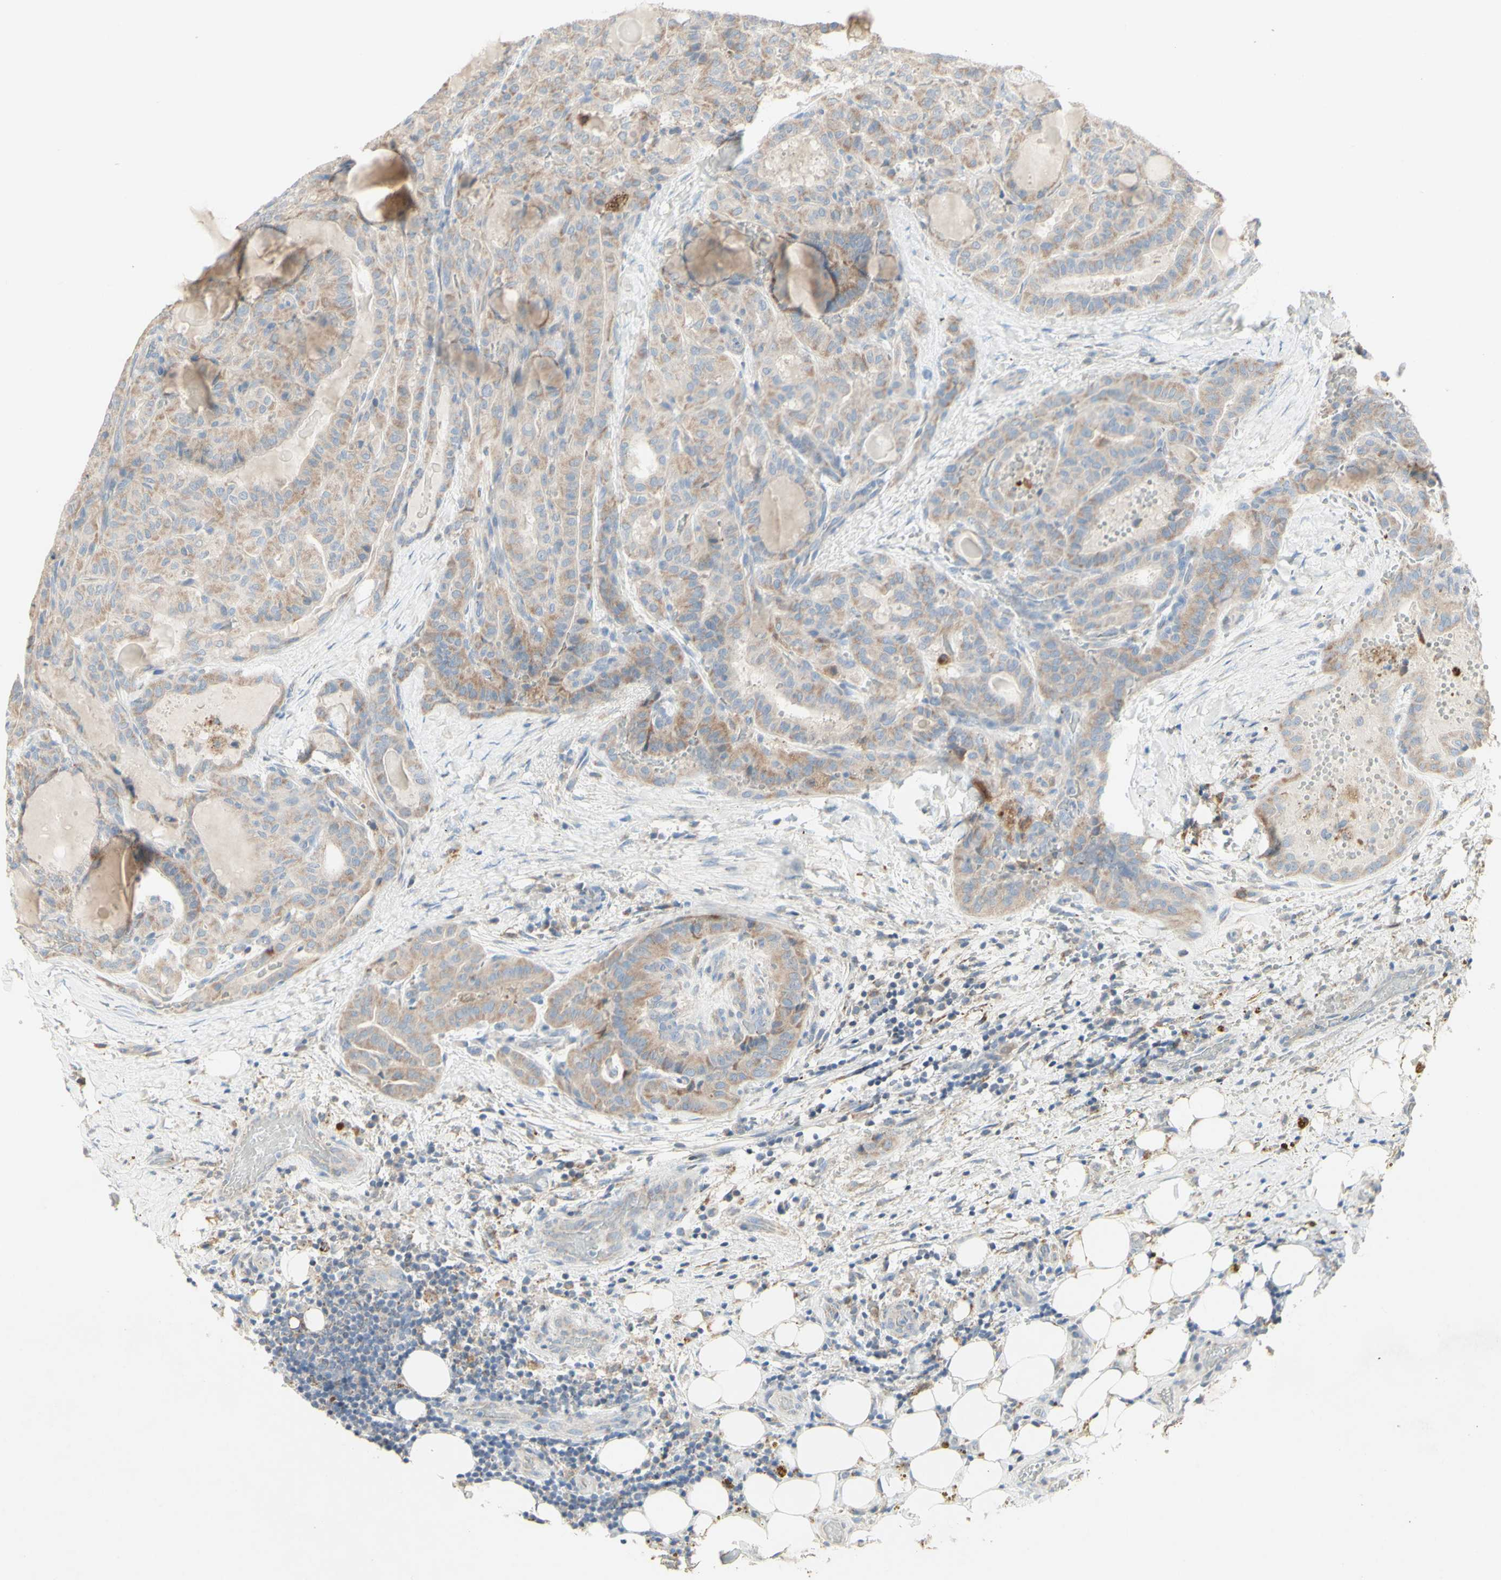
{"staining": {"intensity": "weak", "quantity": "25%-75%", "location": "cytoplasmic/membranous"}, "tissue": "thyroid cancer", "cell_type": "Tumor cells", "image_type": "cancer", "snomed": [{"axis": "morphology", "description": "Papillary adenocarcinoma, NOS"}, {"axis": "topography", "description": "Thyroid gland"}], "caption": "Thyroid cancer (papillary adenocarcinoma) stained with a brown dye shows weak cytoplasmic/membranous positive expression in about 25%-75% of tumor cells.", "gene": "CNTNAP1", "patient": {"sex": "male", "age": 77}}